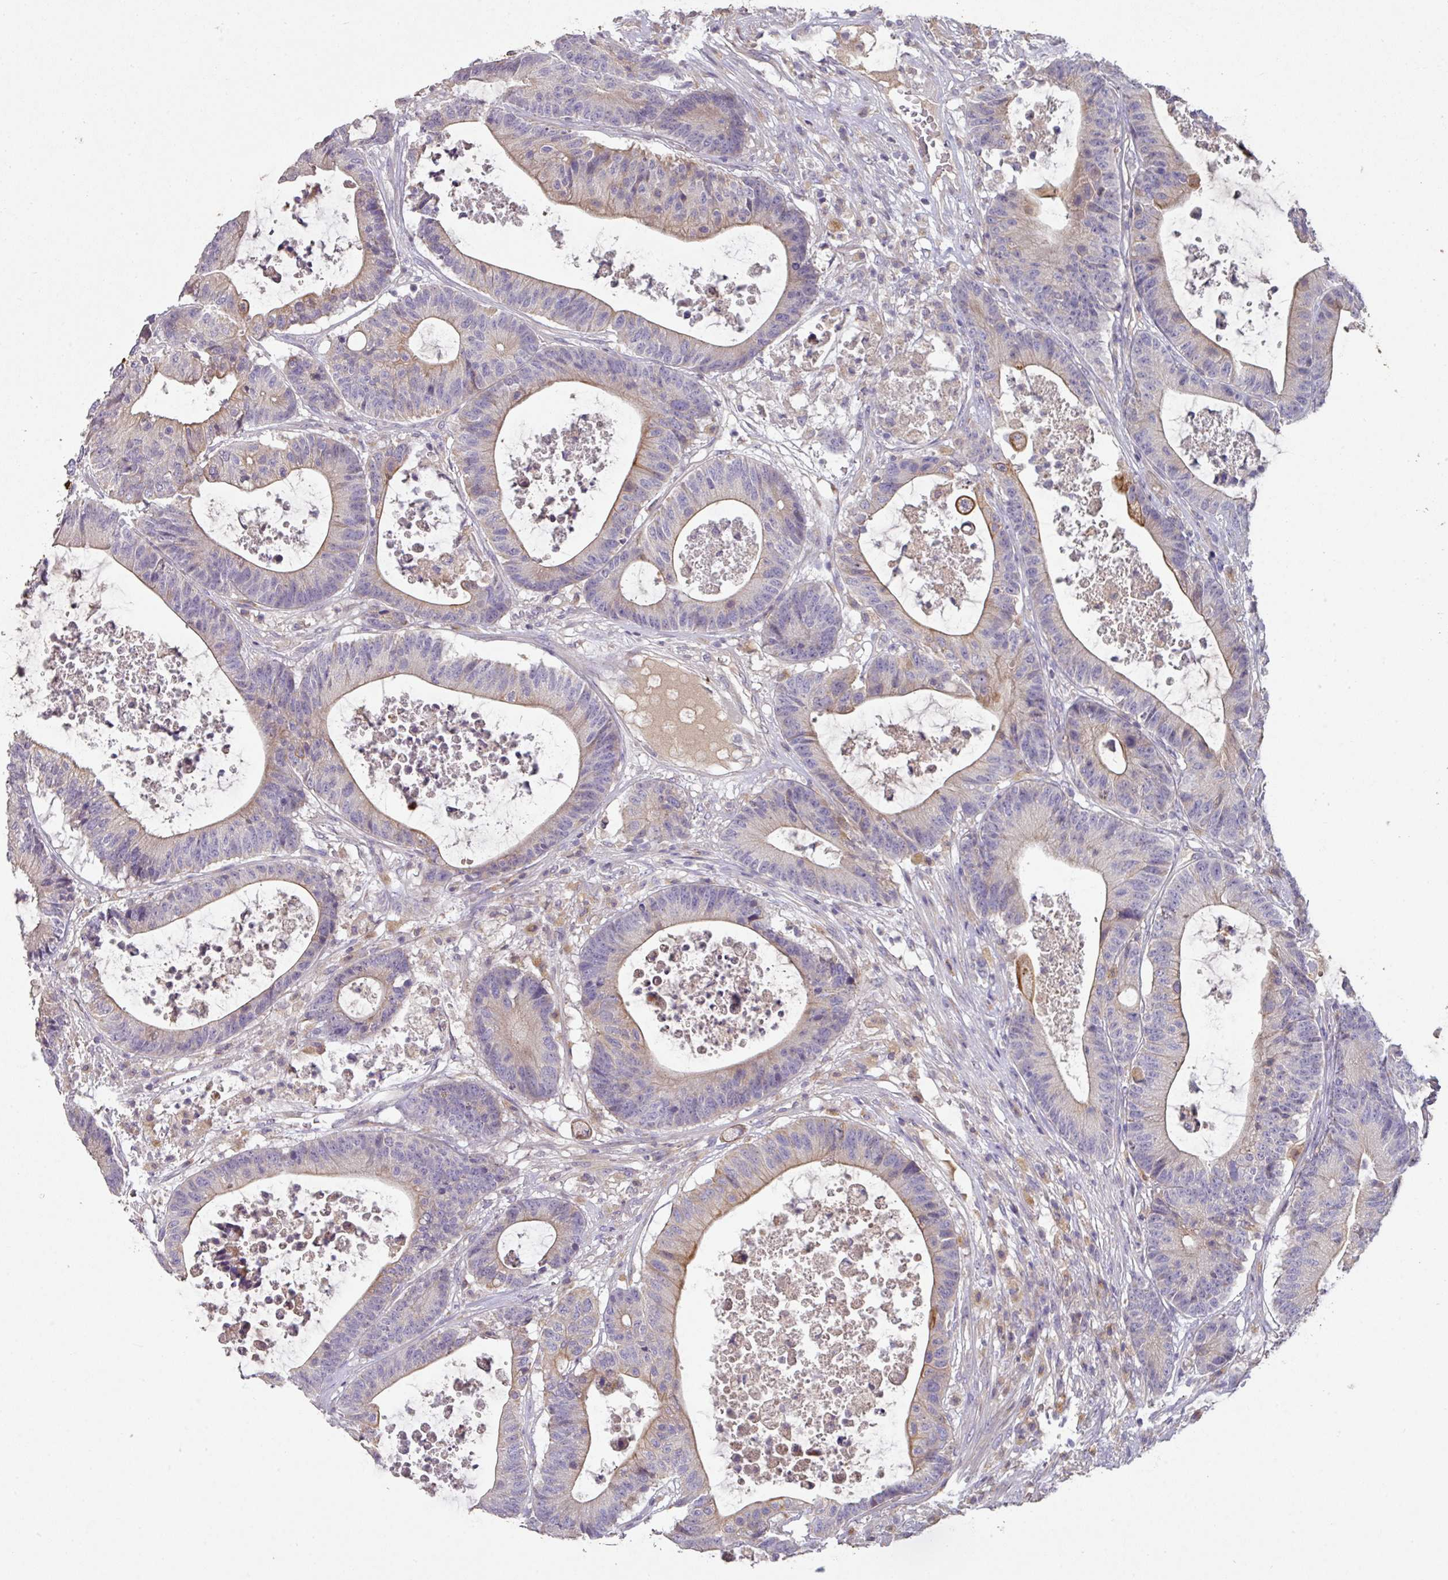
{"staining": {"intensity": "moderate", "quantity": "<25%", "location": "cytoplasmic/membranous"}, "tissue": "colorectal cancer", "cell_type": "Tumor cells", "image_type": "cancer", "snomed": [{"axis": "morphology", "description": "Adenocarcinoma, NOS"}, {"axis": "topography", "description": "Colon"}], "caption": "Human colorectal cancer (adenocarcinoma) stained with a protein marker exhibits moderate staining in tumor cells.", "gene": "ZNF266", "patient": {"sex": "female", "age": 84}}